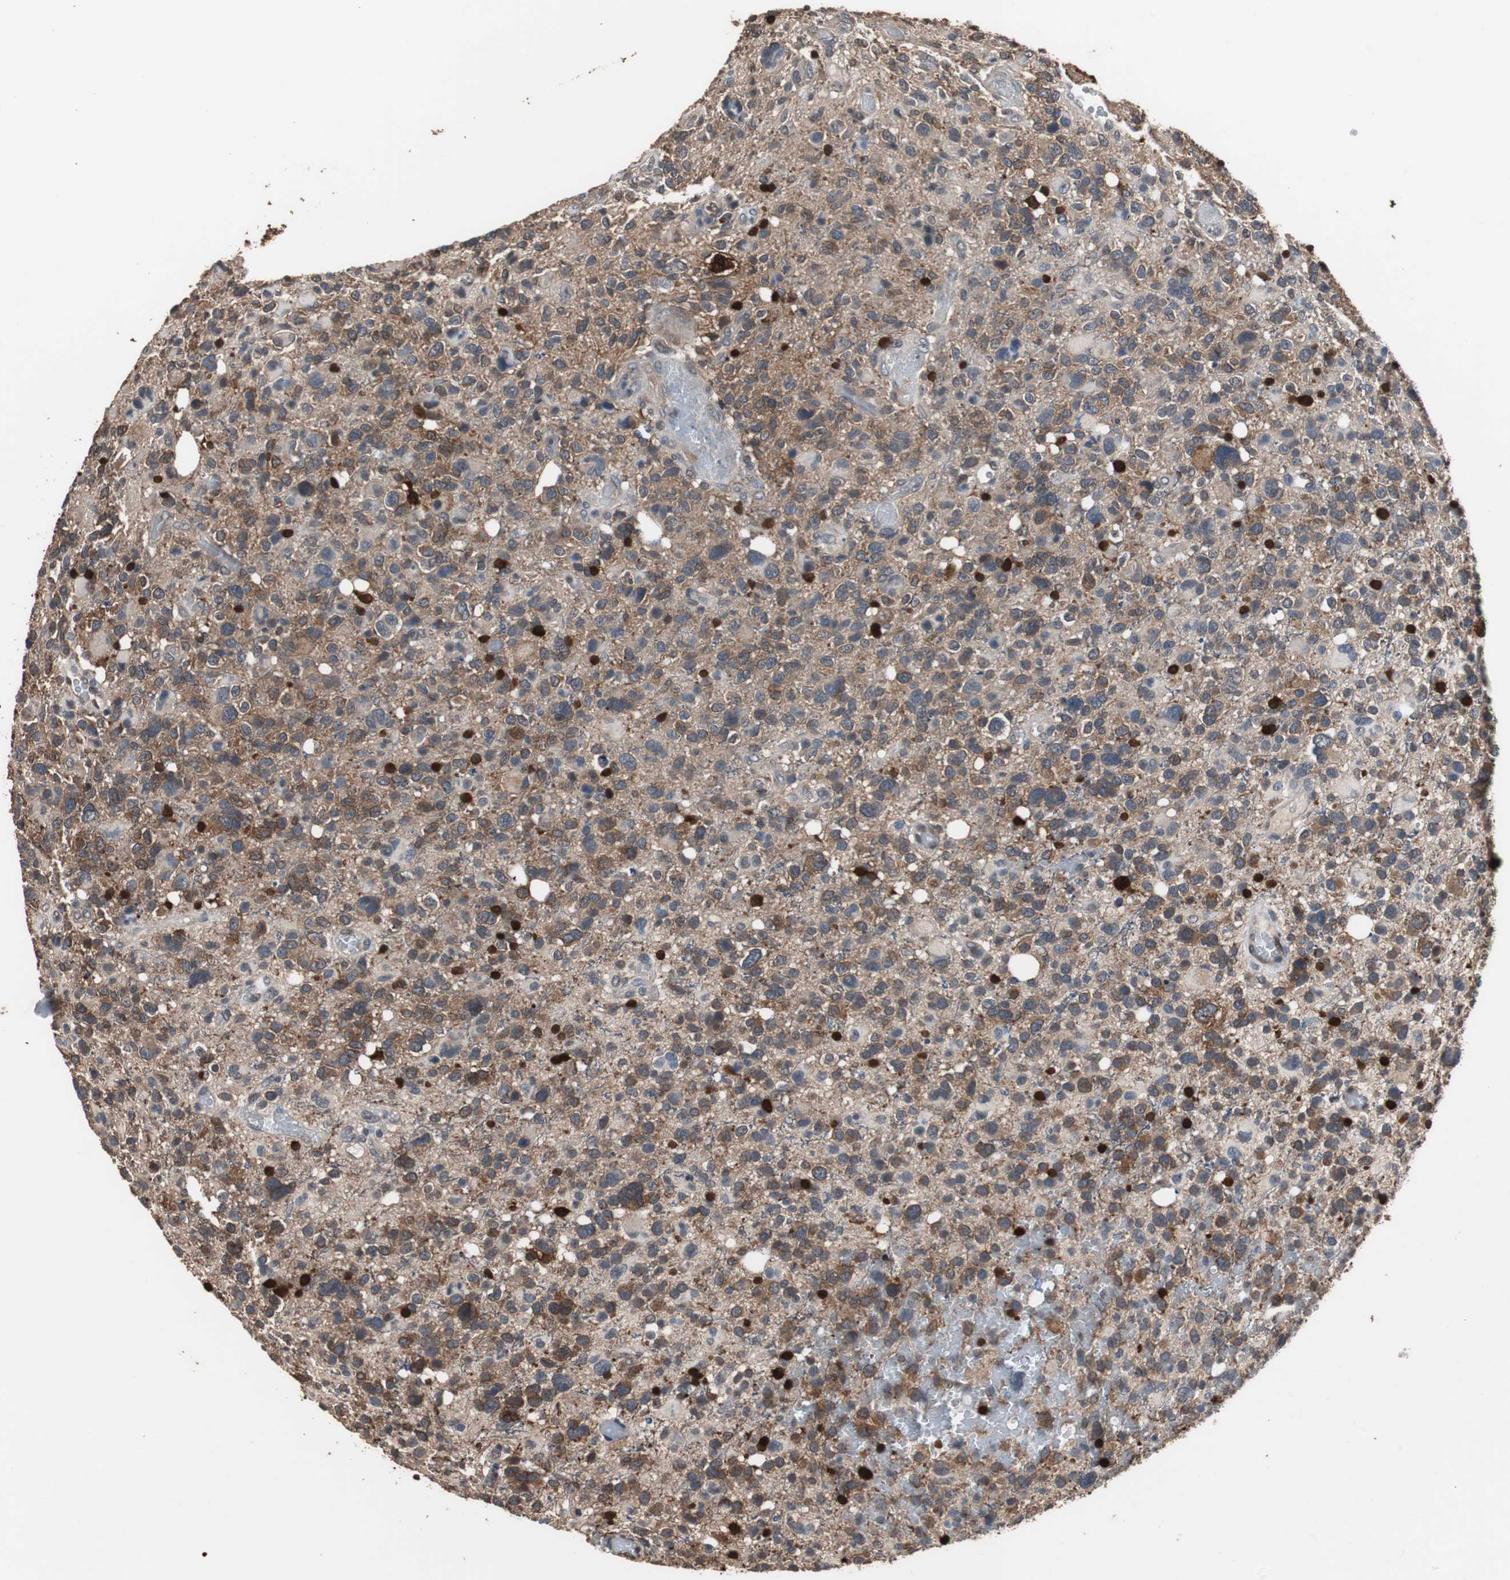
{"staining": {"intensity": "moderate", "quantity": "25%-75%", "location": "cytoplasmic/membranous"}, "tissue": "glioma", "cell_type": "Tumor cells", "image_type": "cancer", "snomed": [{"axis": "morphology", "description": "Glioma, malignant, High grade"}, {"axis": "topography", "description": "Brain"}], "caption": "The immunohistochemical stain shows moderate cytoplasmic/membranous expression in tumor cells of glioma tissue.", "gene": "NDRG1", "patient": {"sex": "male", "age": 48}}